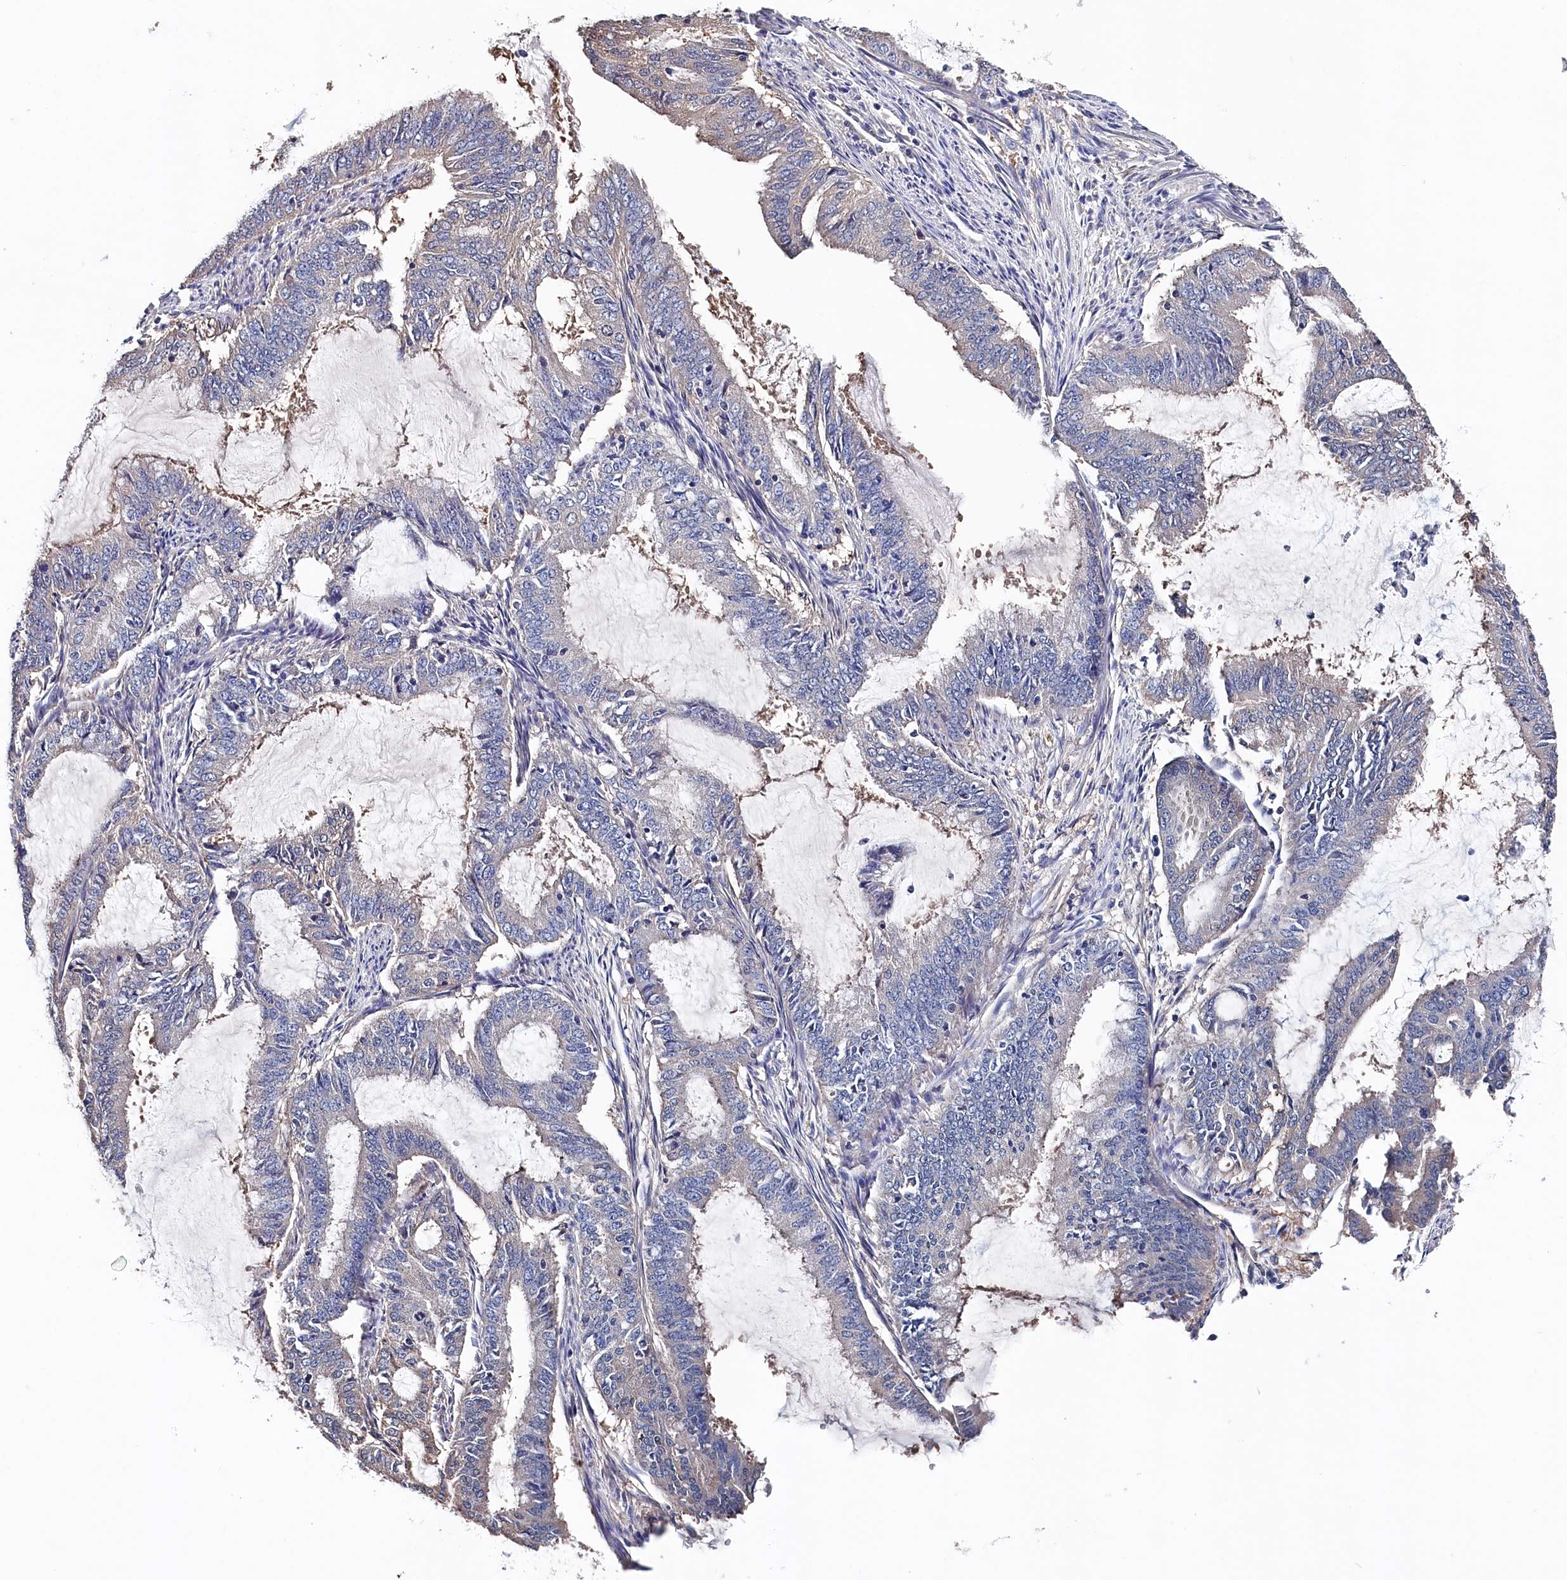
{"staining": {"intensity": "weak", "quantity": "25%-75%", "location": "cytoplasmic/membranous"}, "tissue": "endometrial cancer", "cell_type": "Tumor cells", "image_type": "cancer", "snomed": [{"axis": "morphology", "description": "Adenocarcinoma, NOS"}, {"axis": "topography", "description": "Endometrium"}], "caption": "Tumor cells reveal weak cytoplasmic/membranous positivity in approximately 25%-75% of cells in endometrial cancer. (DAB (3,3'-diaminobenzidine) IHC with brightfield microscopy, high magnification).", "gene": "BHMT", "patient": {"sex": "female", "age": 51}}